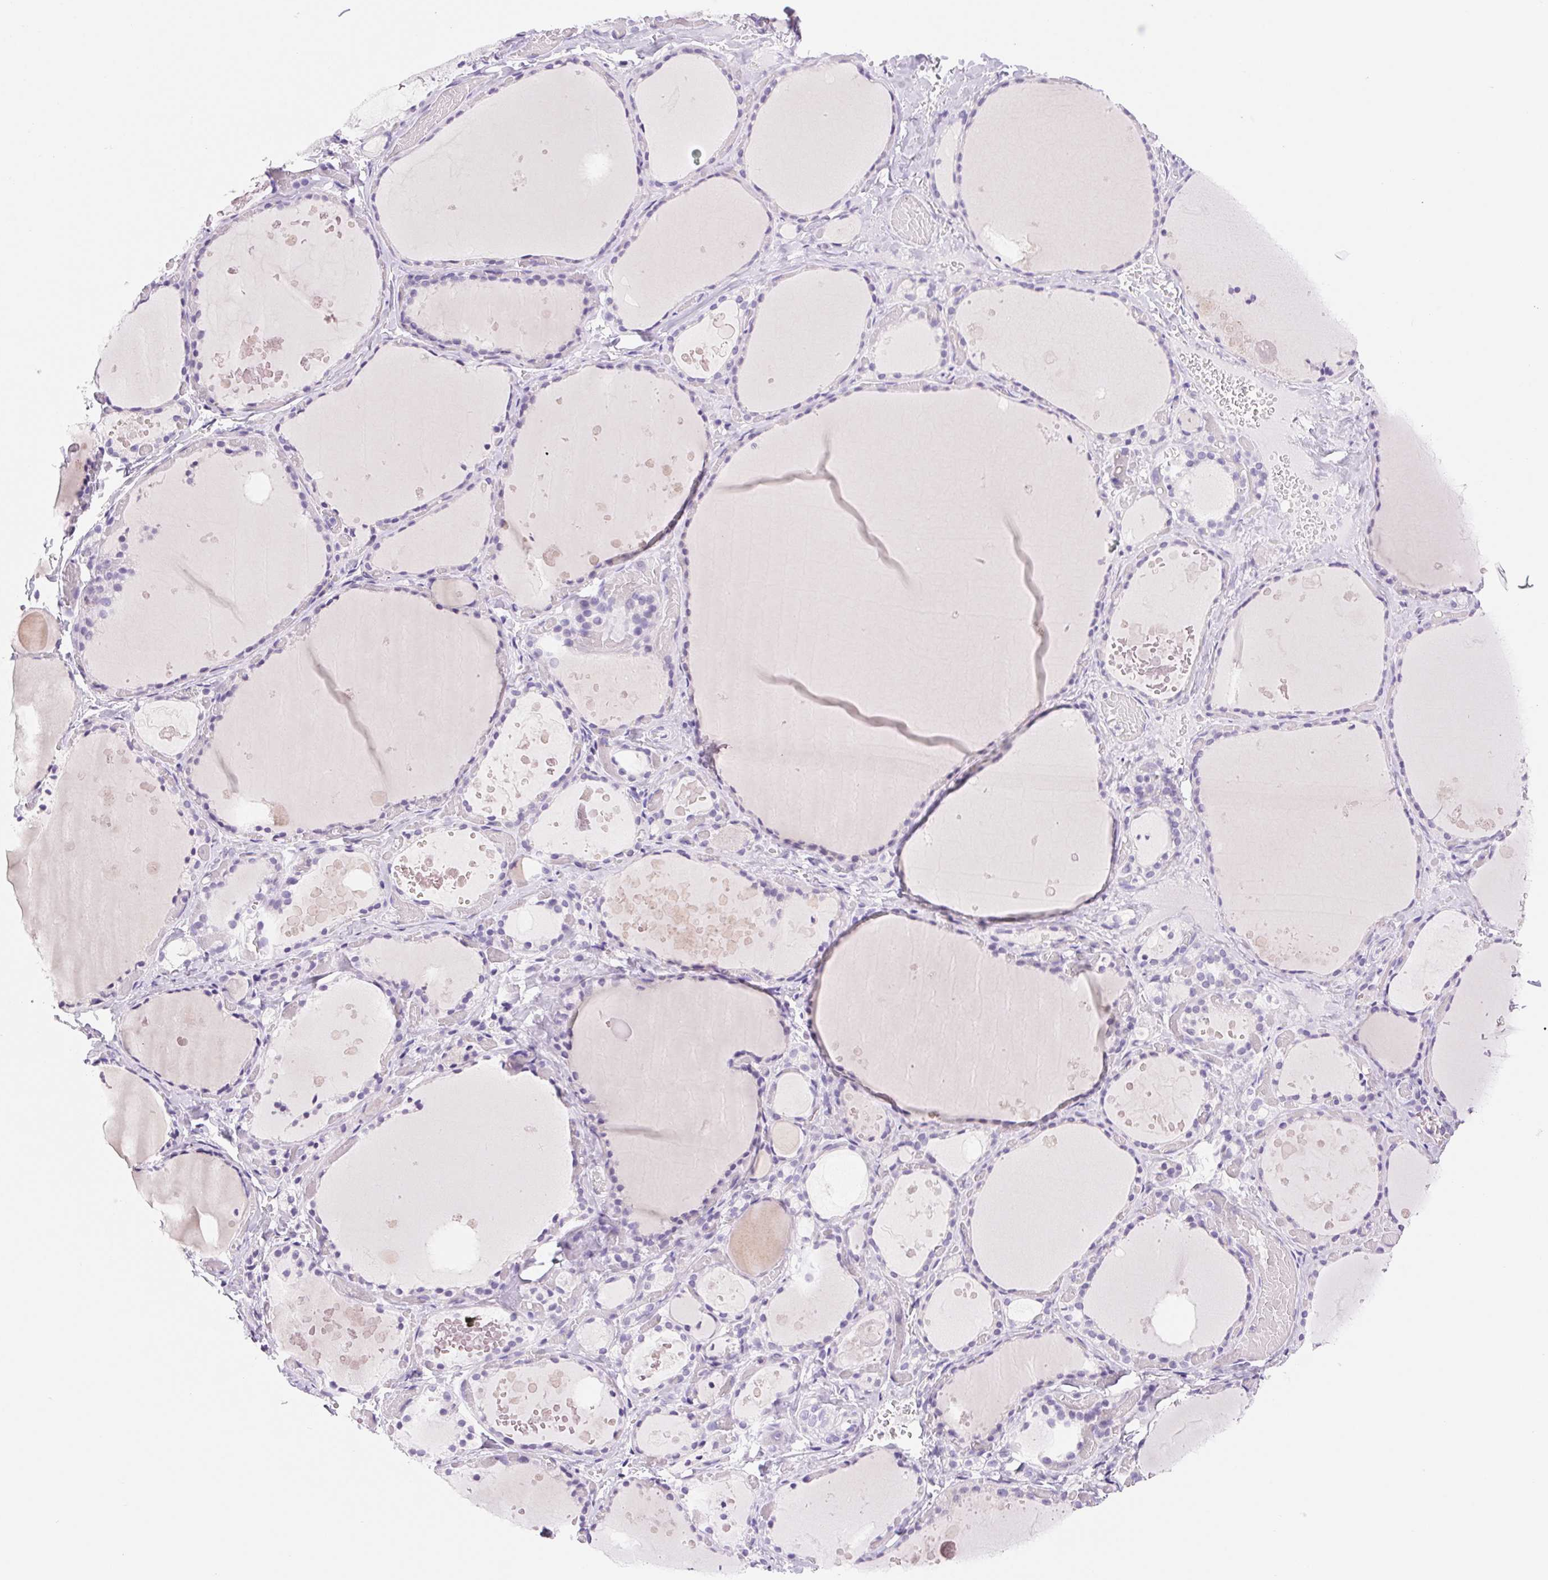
{"staining": {"intensity": "negative", "quantity": "none", "location": "none"}, "tissue": "thyroid gland", "cell_type": "Glandular cells", "image_type": "normal", "snomed": [{"axis": "morphology", "description": "Normal tissue, NOS"}, {"axis": "topography", "description": "Thyroid gland"}], "caption": "Immunohistochemical staining of normal thyroid gland exhibits no significant staining in glandular cells. Brightfield microscopy of immunohistochemistry (IHC) stained with DAB (brown) and hematoxylin (blue), captured at high magnification.", "gene": "ASGR2", "patient": {"sex": "female", "age": 56}}